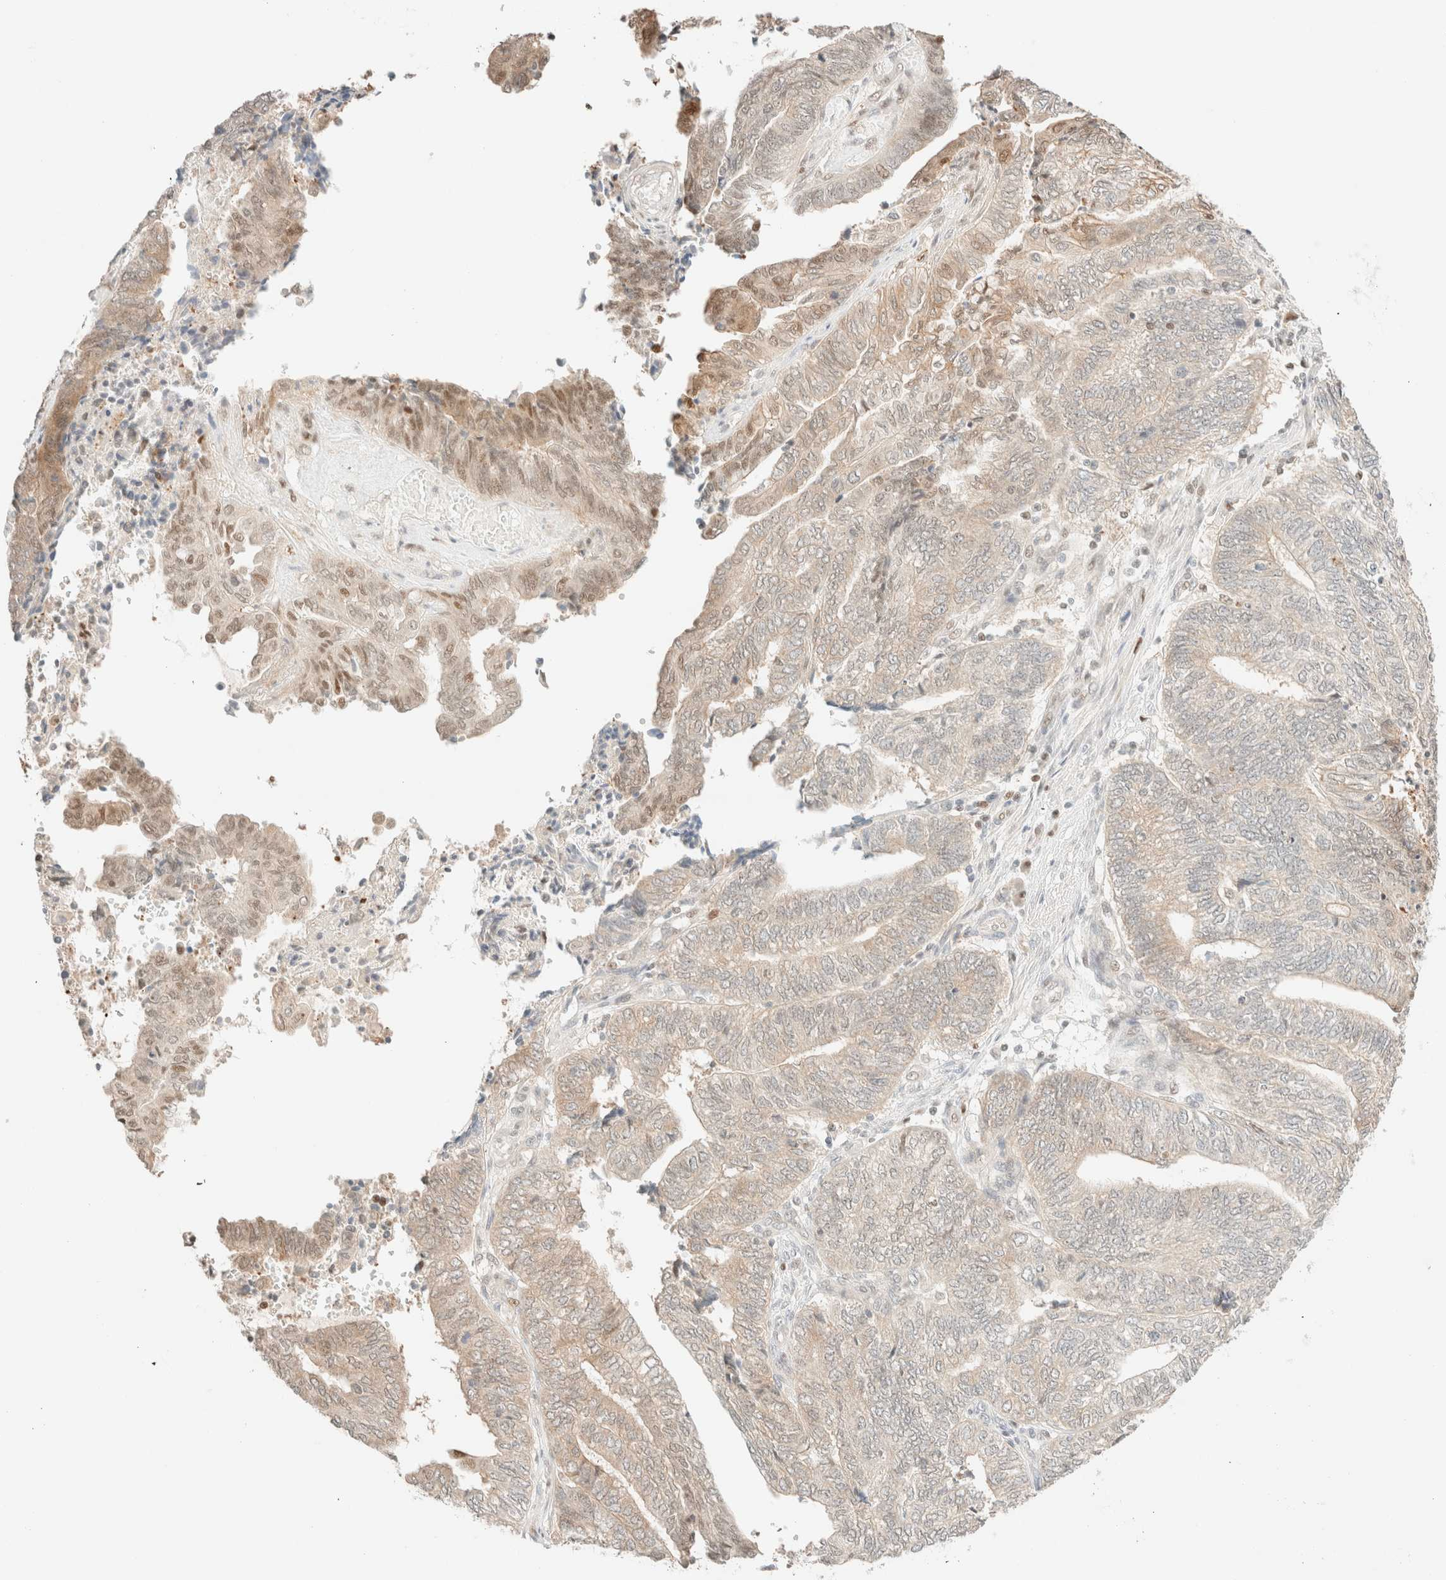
{"staining": {"intensity": "weak", "quantity": "<25%", "location": "cytoplasmic/membranous,nuclear"}, "tissue": "endometrial cancer", "cell_type": "Tumor cells", "image_type": "cancer", "snomed": [{"axis": "morphology", "description": "Adenocarcinoma, NOS"}, {"axis": "topography", "description": "Uterus"}, {"axis": "topography", "description": "Endometrium"}], "caption": "The immunohistochemistry (IHC) photomicrograph has no significant positivity in tumor cells of adenocarcinoma (endometrial) tissue. (Brightfield microscopy of DAB immunohistochemistry at high magnification).", "gene": "TSR1", "patient": {"sex": "female", "age": 70}}